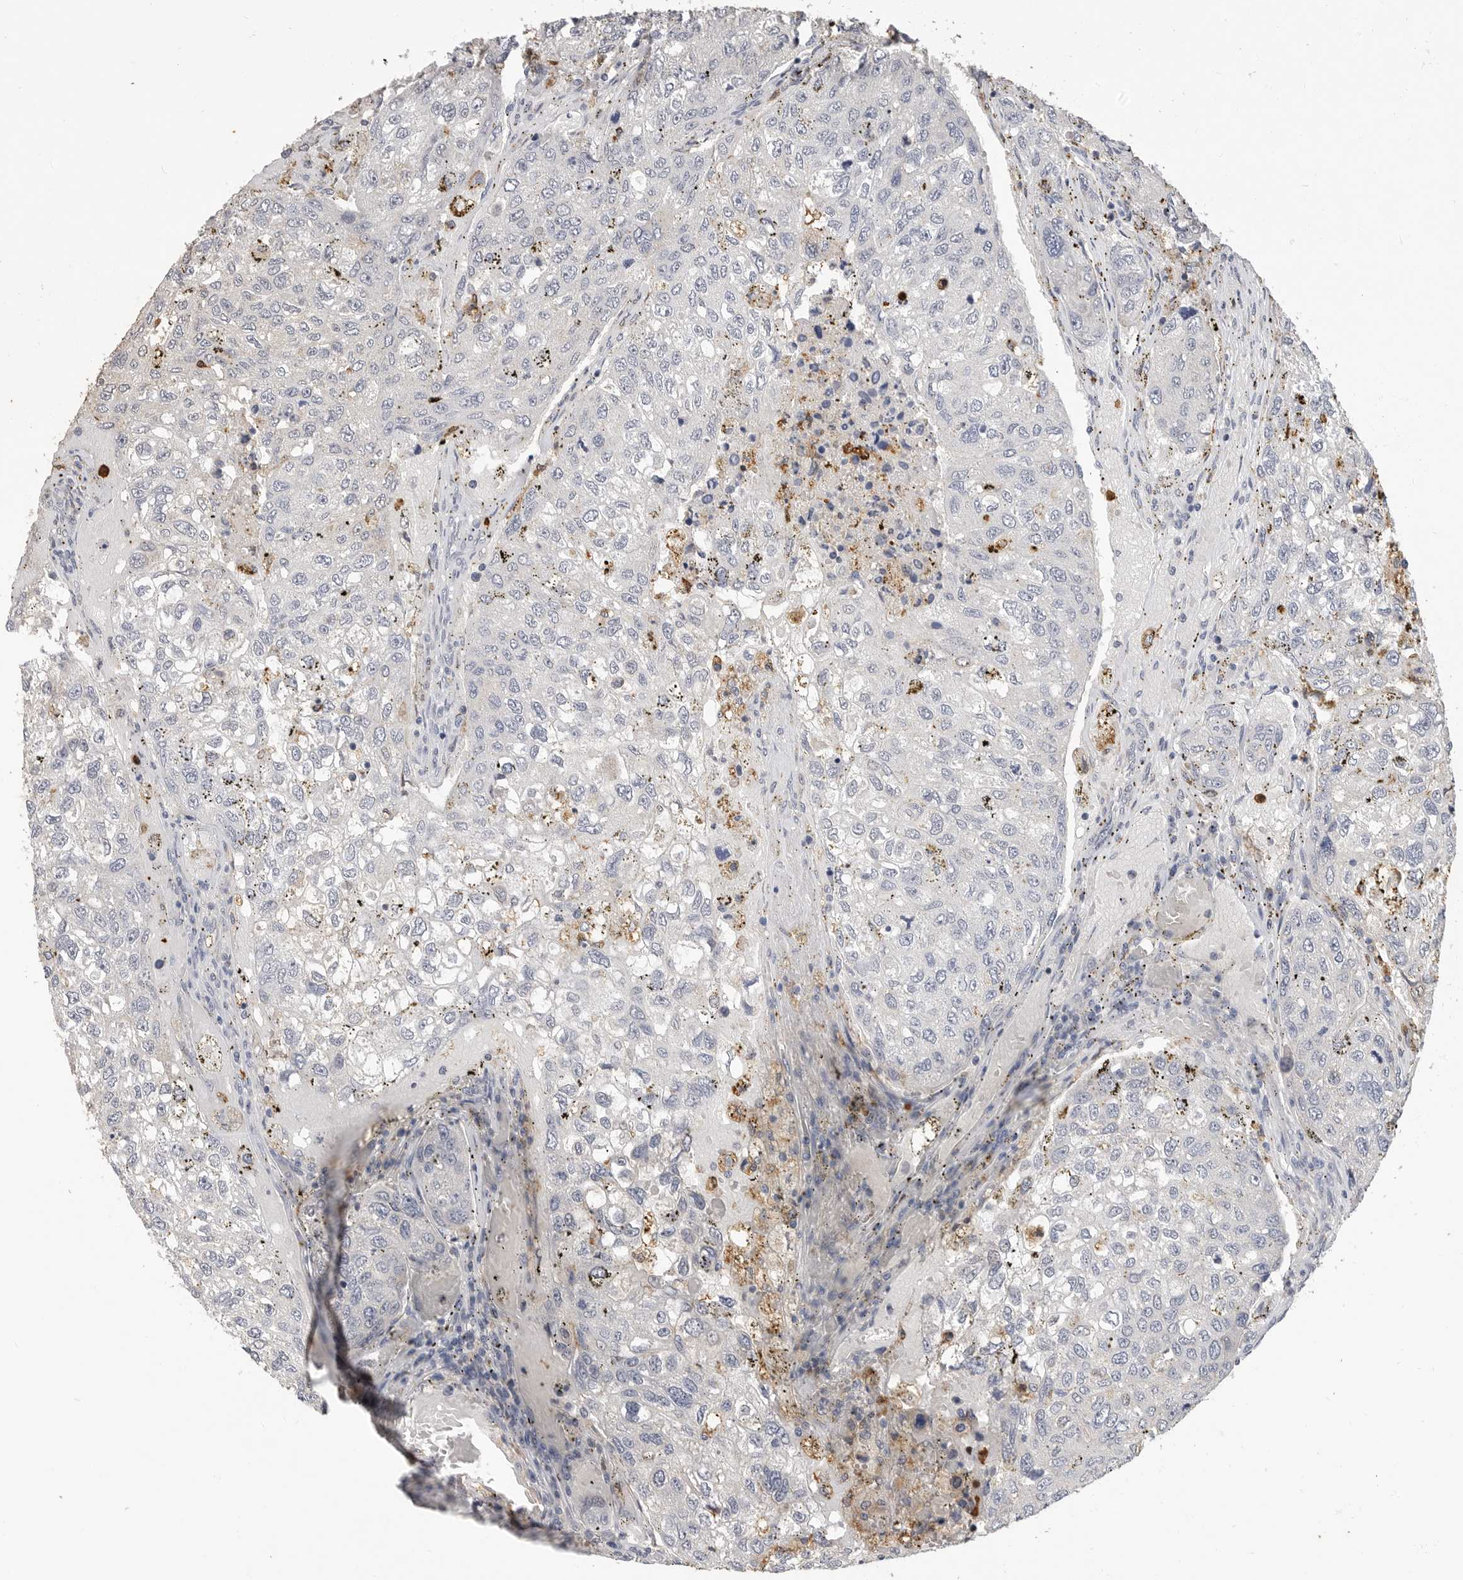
{"staining": {"intensity": "negative", "quantity": "none", "location": "none"}, "tissue": "urothelial cancer", "cell_type": "Tumor cells", "image_type": "cancer", "snomed": [{"axis": "morphology", "description": "Urothelial carcinoma, High grade"}, {"axis": "topography", "description": "Lymph node"}, {"axis": "topography", "description": "Urinary bladder"}], "caption": "Immunohistochemistry (IHC) of human urothelial cancer shows no staining in tumor cells.", "gene": "LTBR", "patient": {"sex": "male", "age": 51}}